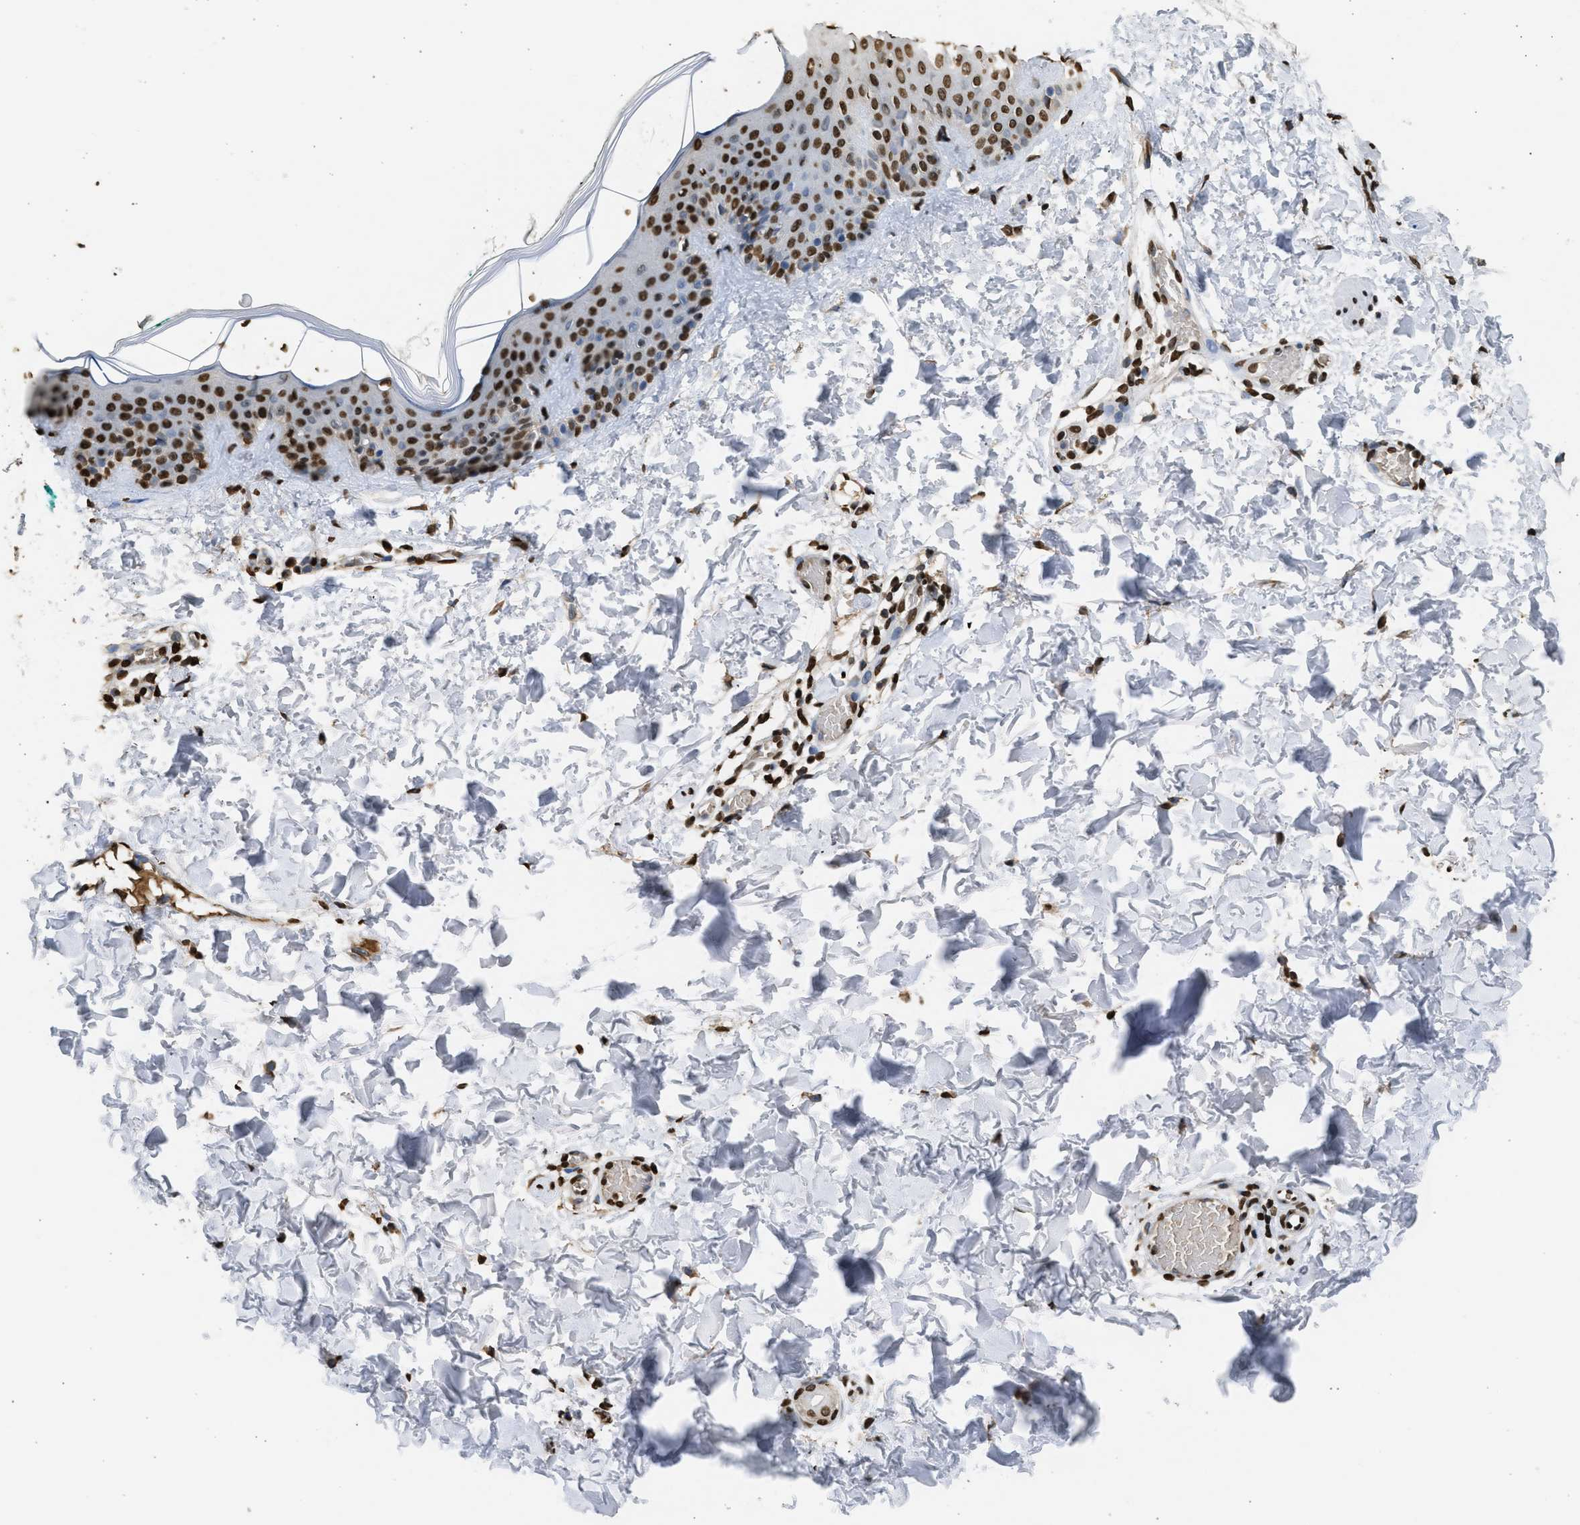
{"staining": {"intensity": "strong", "quantity": ">75%", "location": "nuclear"}, "tissue": "skin", "cell_type": "Fibroblasts", "image_type": "normal", "snomed": [{"axis": "morphology", "description": "Normal tissue, NOS"}, {"axis": "topography", "description": "Skin"}], "caption": "A brown stain labels strong nuclear expression of a protein in fibroblasts of unremarkable skin.", "gene": "RRAGC", "patient": {"sex": "male", "age": 30}}